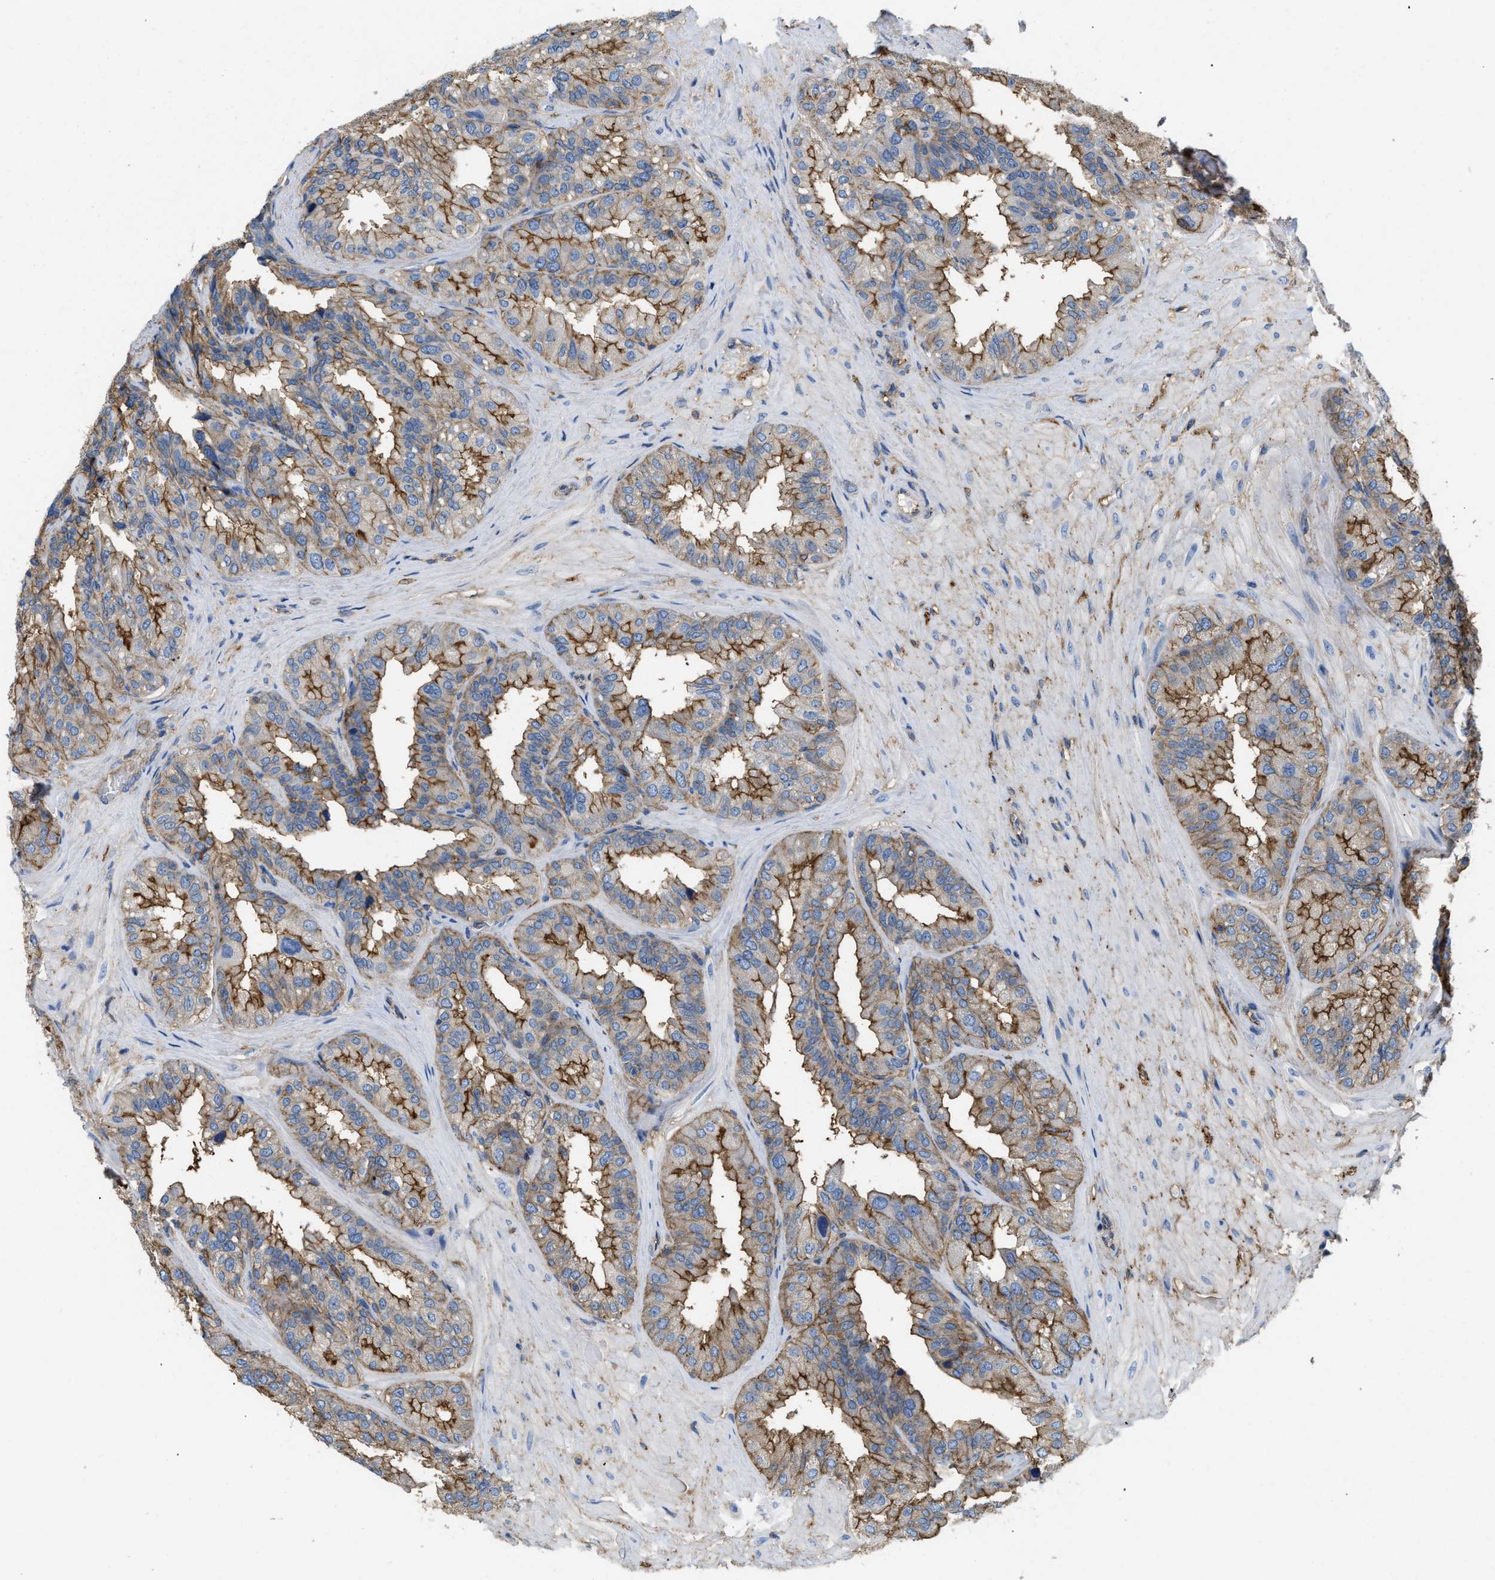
{"staining": {"intensity": "strong", "quantity": "25%-75%", "location": "cytoplasmic/membranous"}, "tissue": "seminal vesicle", "cell_type": "Glandular cells", "image_type": "normal", "snomed": [{"axis": "morphology", "description": "Normal tissue, NOS"}, {"axis": "topography", "description": "Prostate"}, {"axis": "topography", "description": "Seminal veicle"}], "caption": "Unremarkable seminal vesicle was stained to show a protein in brown. There is high levels of strong cytoplasmic/membranous positivity in about 25%-75% of glandular cells.", "gene": "GNB4", "patient": {"sex": "male", "age": 51}}